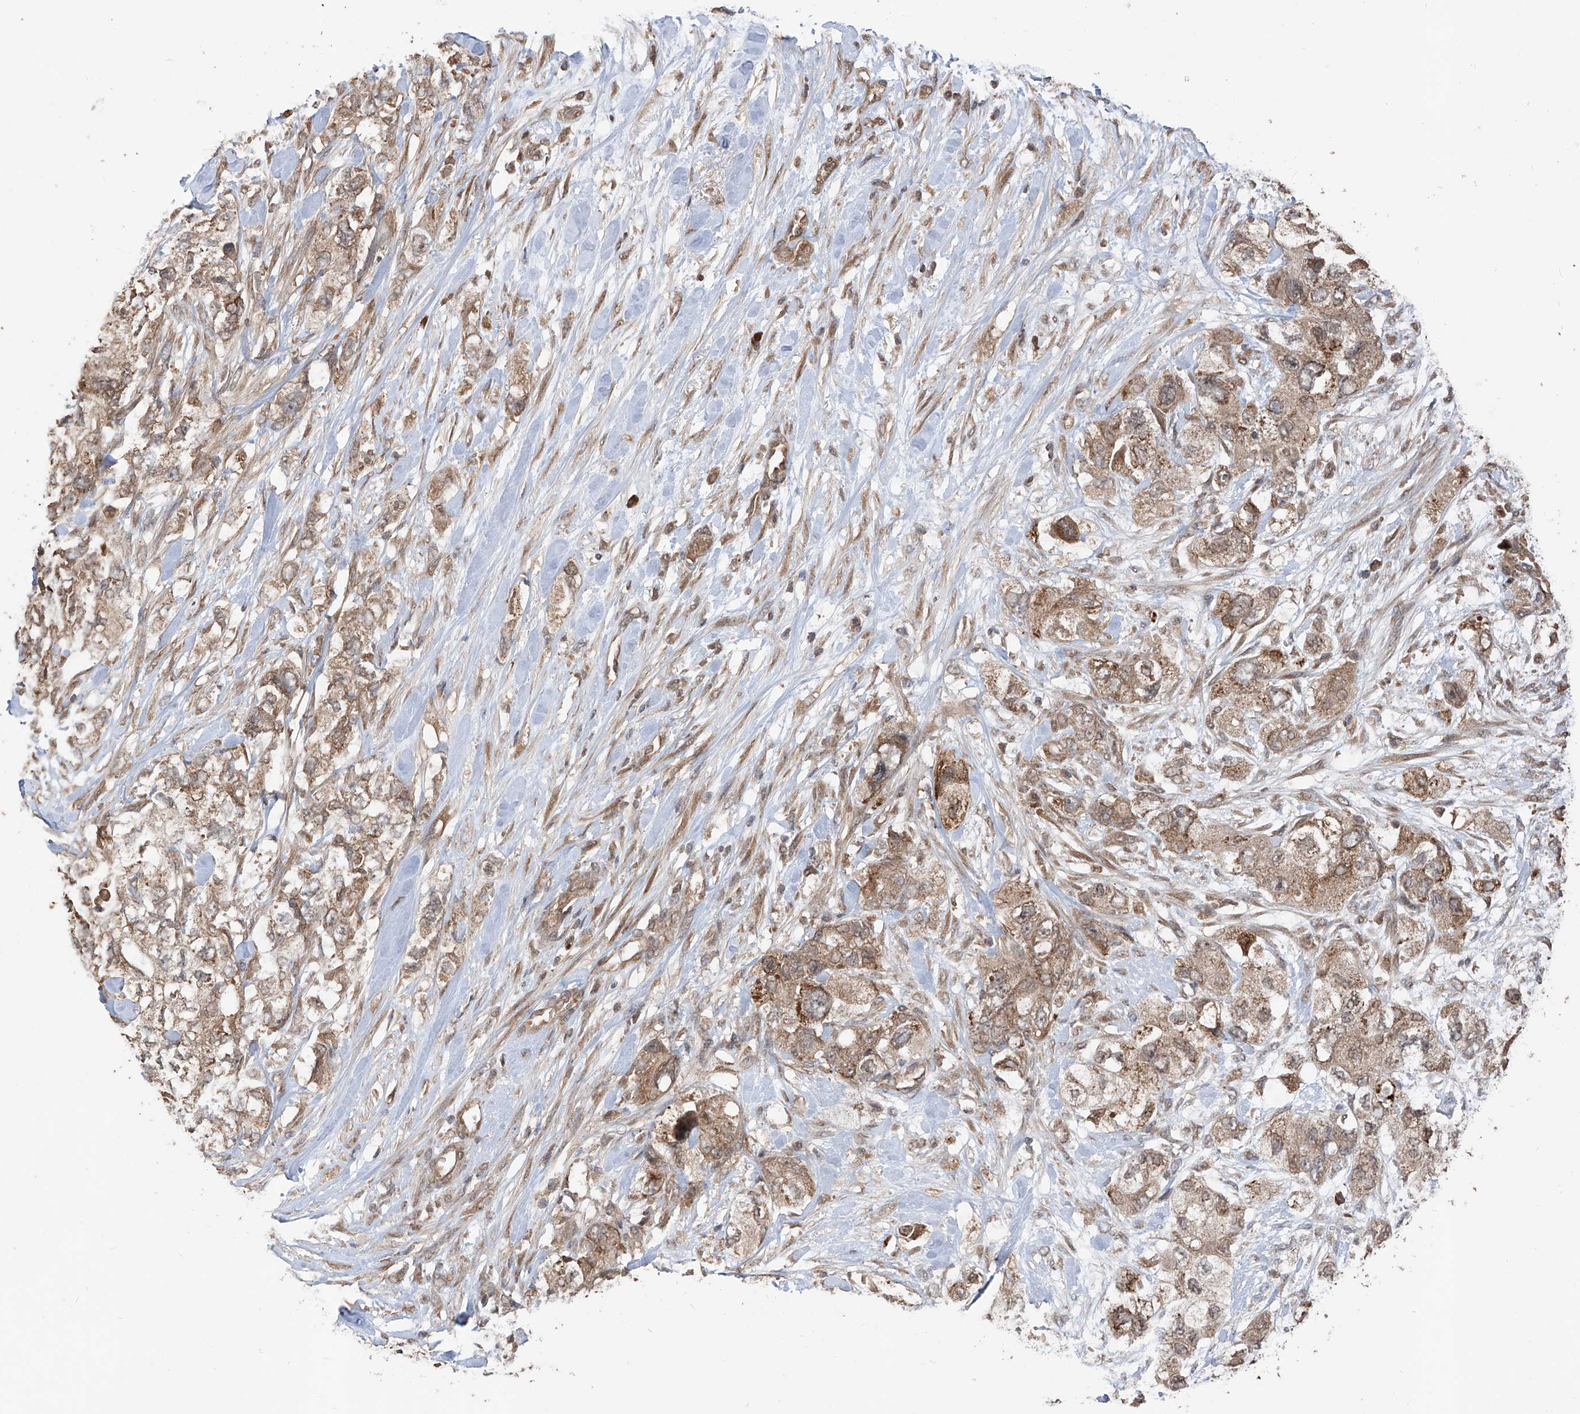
{"staining": {"intensity": "moderate", "quantity": ">75%", "location": "cytoplasmic/membranous"}, "tissue": "pancreatic cancer", "cell_type": "Tumor cells", "image_type": "cancer", "snomed": [{"axis": "morphology", "description": "Adenocarcinoma, NOS"}, {"axis": "topography", "description": "Pancreas"}], "caption": "Adenocarcinoma (pancreatic) stained for a protein displays moderate cytoplasmic/membranous positivity in tumor cells.", "gene": "FAM135A", "patient": {"sex": "female", "age": 73}}